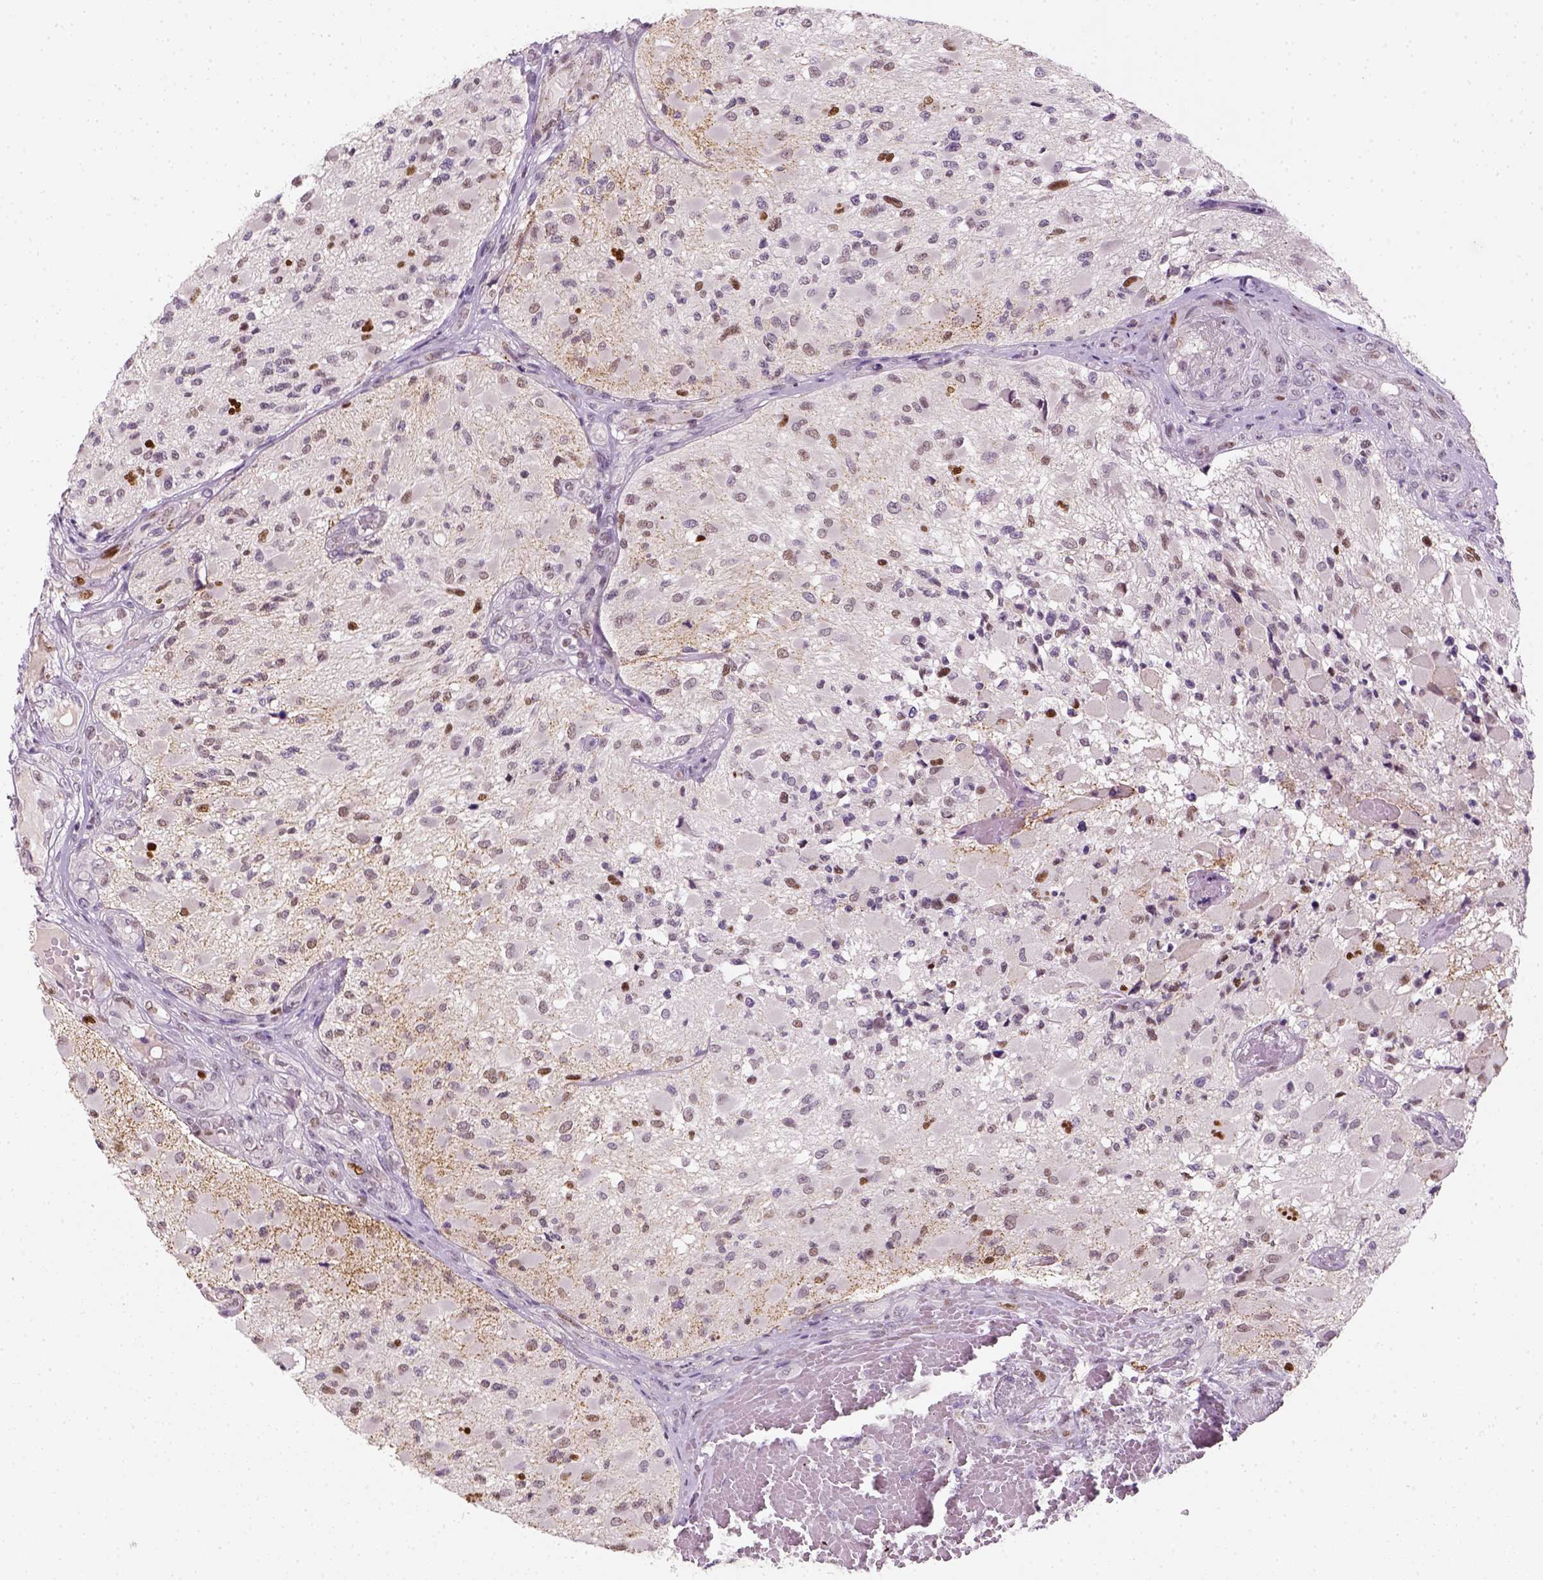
{"staining": {"intensity": "strong", "quantity": "<25%", "location": "nuclear"}, "tissue": "glioma", "cell_type": "Tumor cells", "image_type": "cancer", "snomed": [{"axis": "morphology", "description": "Glioma, malignant, High grade"}, {"axis": "topography", "description": "Brain"}], "caption": "Protein positivity by immunohistochemistry demonstrates strong nuclear staining in about <25% of tumor cells in glioma.", "gene": "TP53", "patient": {"sex": "female", "age": 63}}